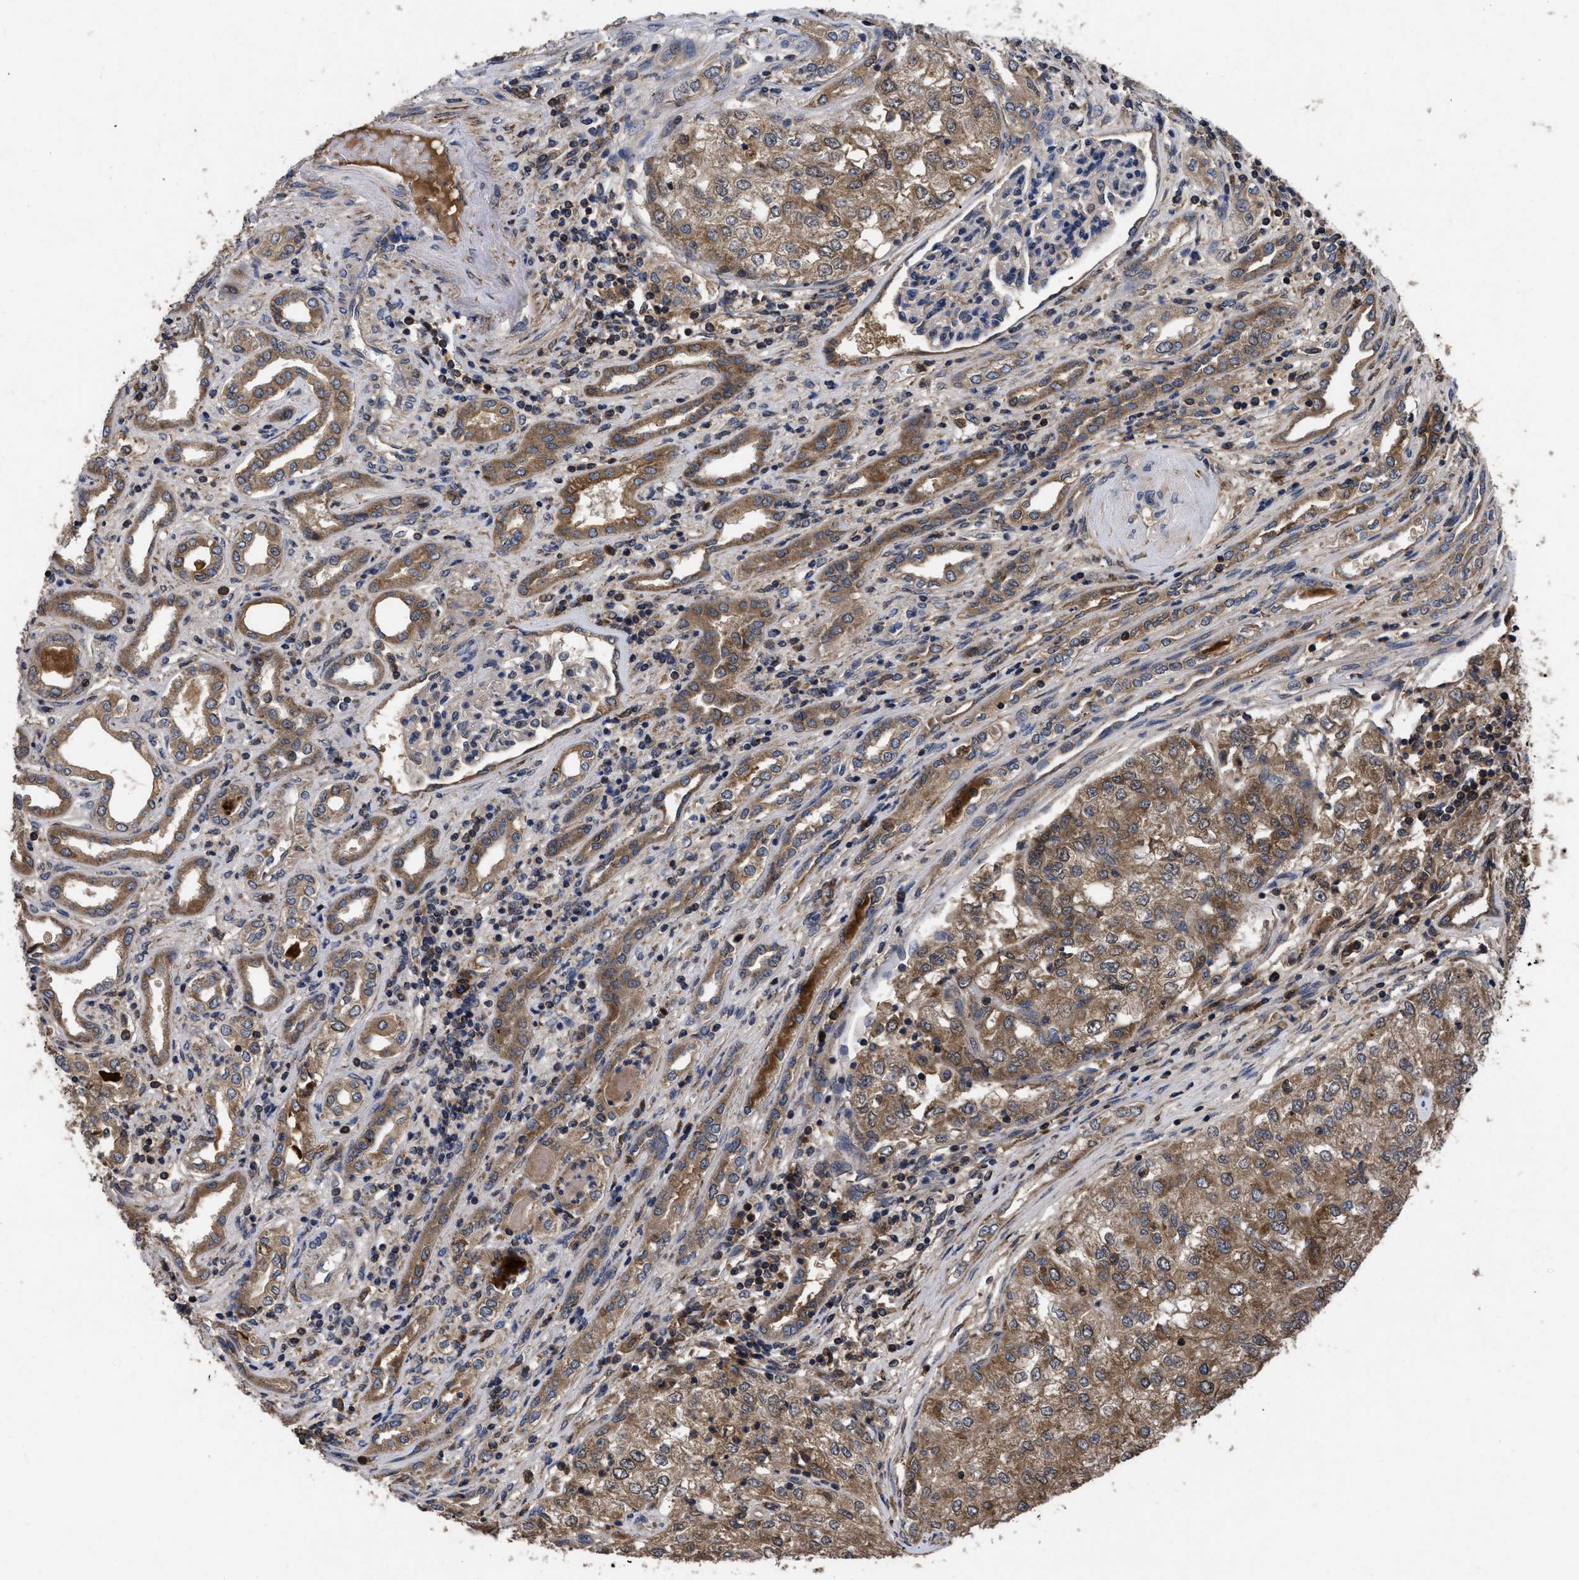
{"staining": {"intensity": "moderate", "quantity": ">75%", "location": "cytoplasmic/membranous"}, "tissue": "renal cancer", "cell_type": "Tumor cells", "image_type": "cancer", "snomed": [{"axis": "morphology", "description": "Adenocarcinoma, NOS"}, {"axis": "topography", "description": "Kidney"}], "caption": "Tumor cells exhibit medium levels of moderate cytoplasmic/membranous staining in approximately >75% of cells in renal cancer.", "gene": "LRRC3", "patient": {"sex": "female", "age": 54}}